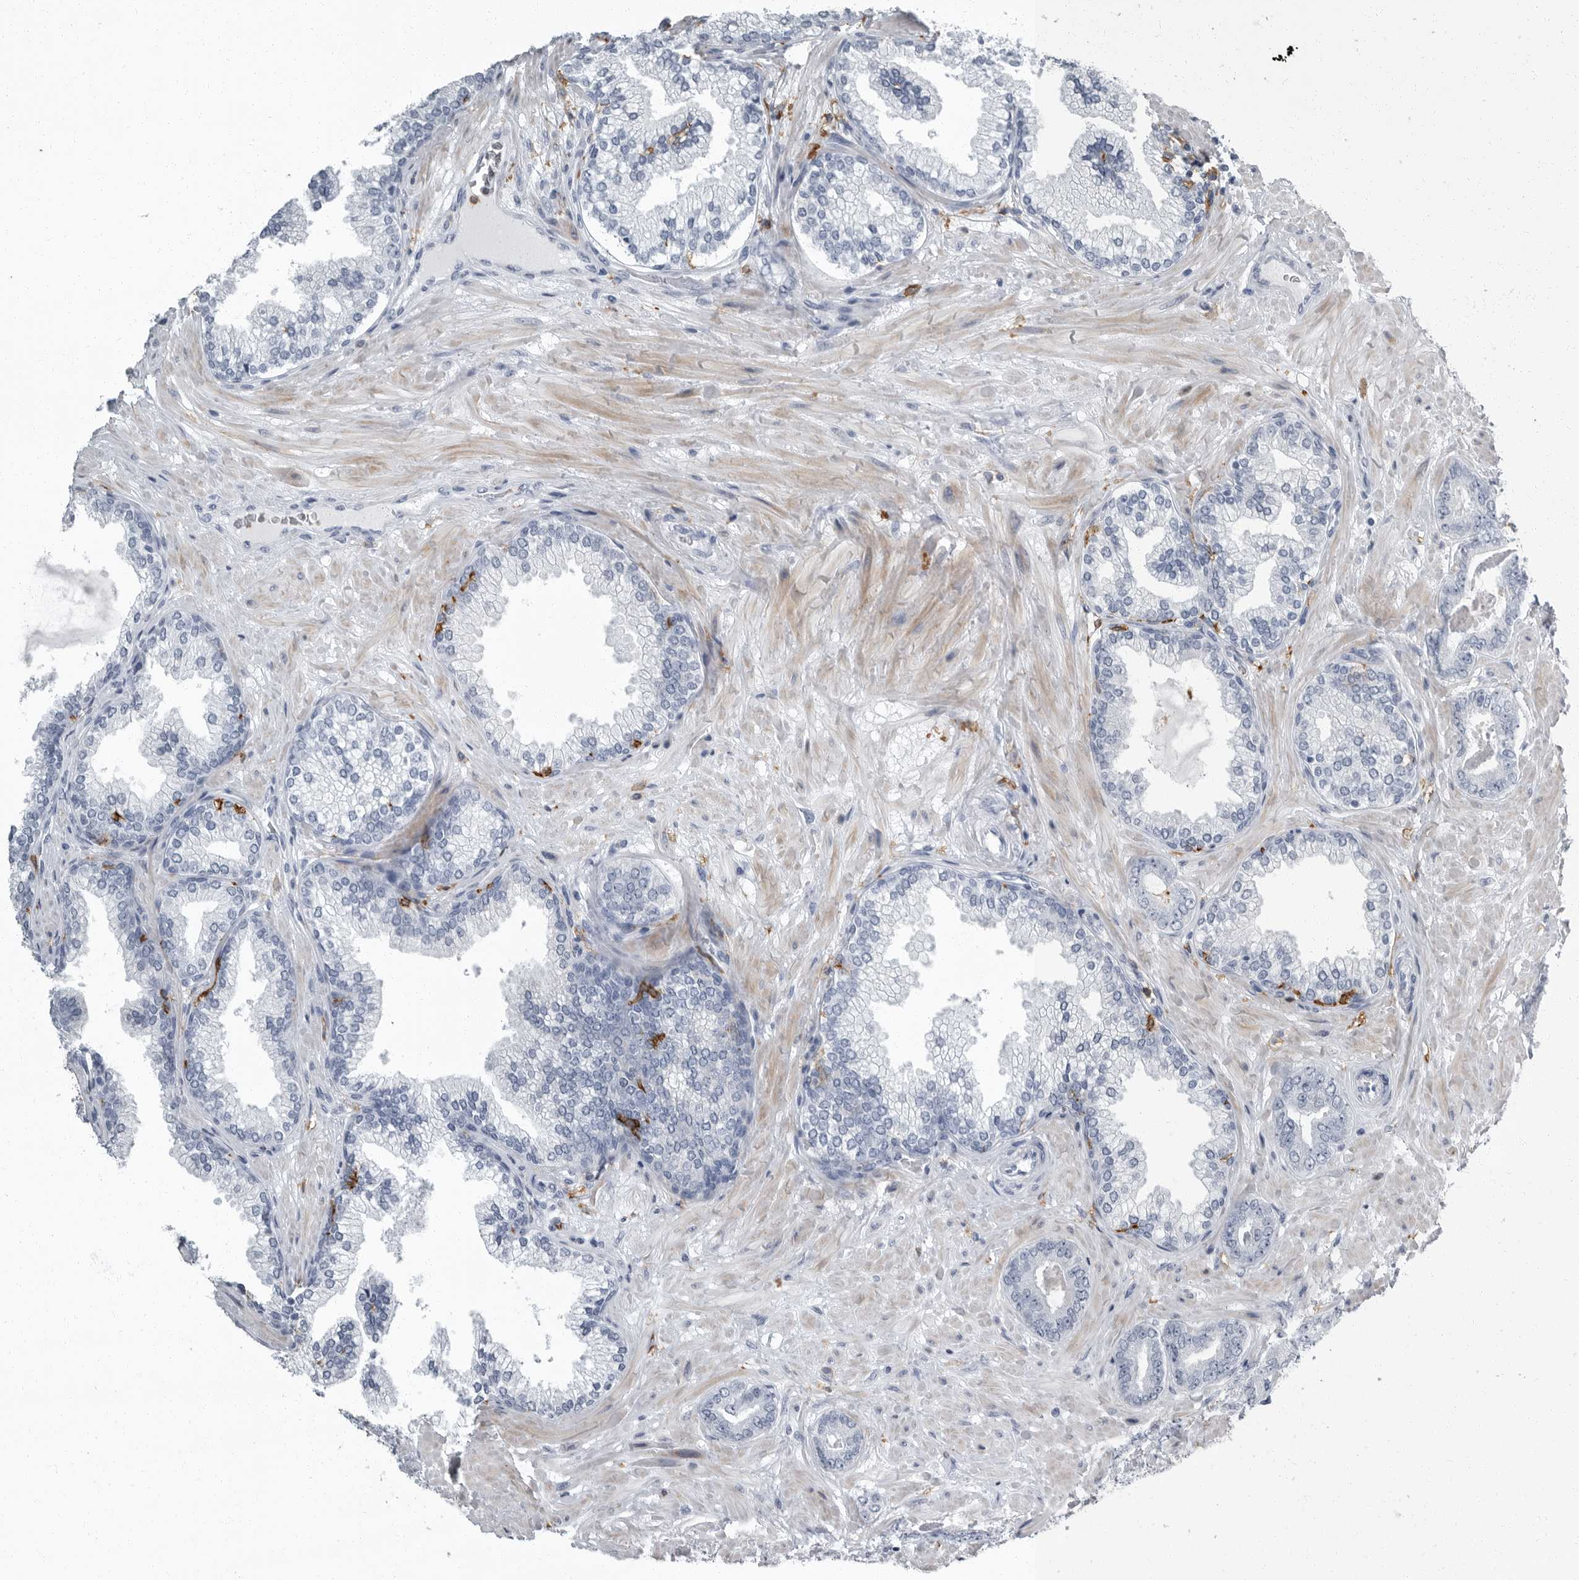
{"staining": {"intensity": "negative", "quantity": "none", "location": "none"}, "tissue": "prostate cancer", "cell_type": "Tumor cells", "image_type": "cancer", "snomed": [{"axis": "morphology", "description": "Adenocarcinoma, Low grade"}, {"axis": "topography", "description": "Prostate"}], "caption": "Immunohistochemistry (IHC) of human prostate cancer shows no expression in tumor cells.", "gene": "FCER1G", "patient": {"sex": "male", "age": 71}}